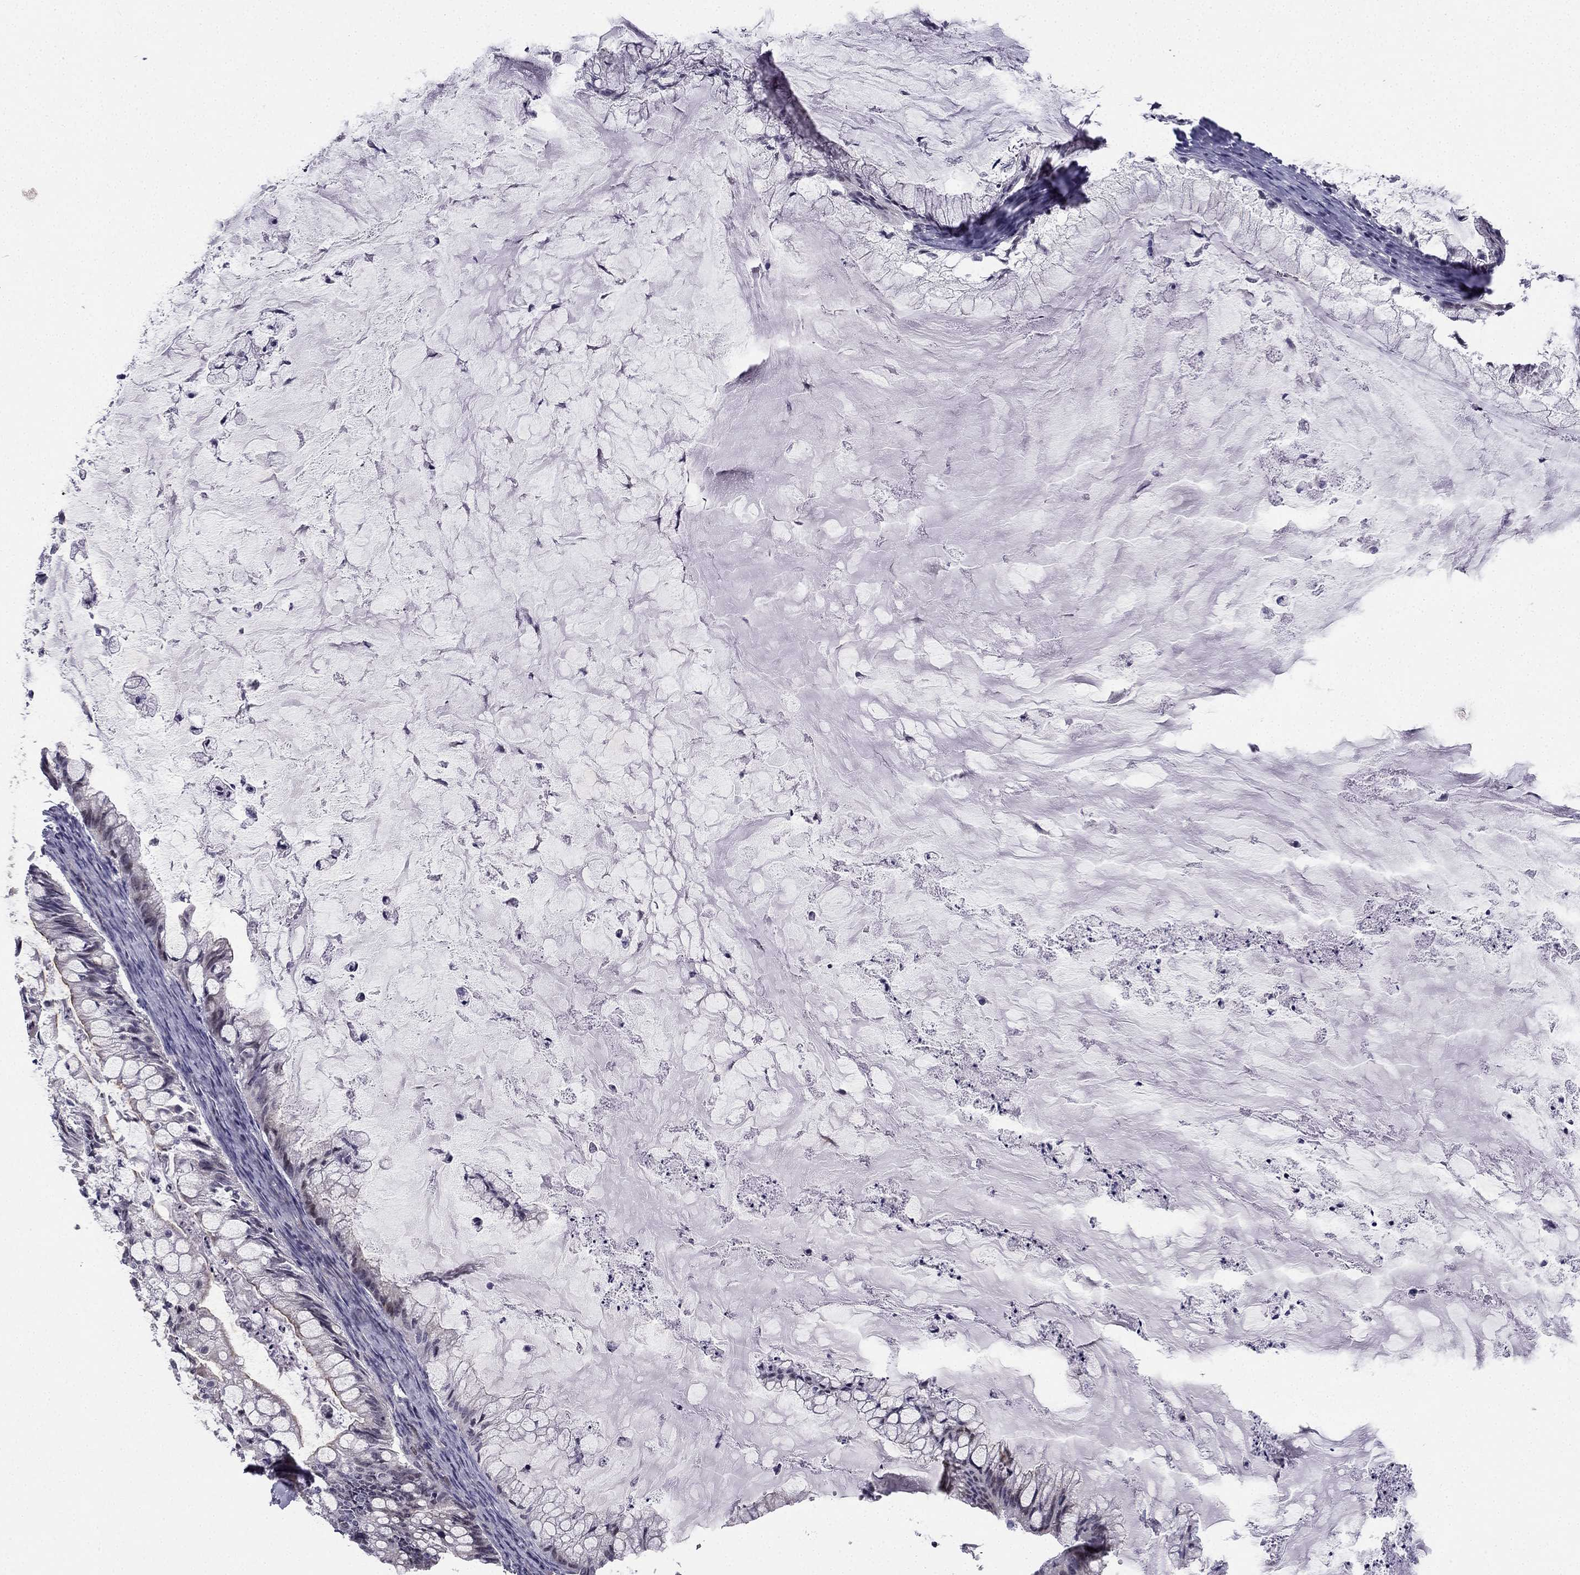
{"staining": {"intensity": "negative", "quantity": "none", "location": "none"}, "tissue": "ovarian cancer", "cell_type": "Tumor cells", "image_type": "cancer", "snomed": [{"axis": "morphology", "description": "Cystadenocarcinoma, mucinous, NOS"}, {"axis": "topography", "description": "Ovary"}], "caption": "Tumor cells show no significant positivity in ovarian mucinous cystadenocarcinoma.", "gene": "CHST8", "patient": {"sex": "female", "age": 57}}